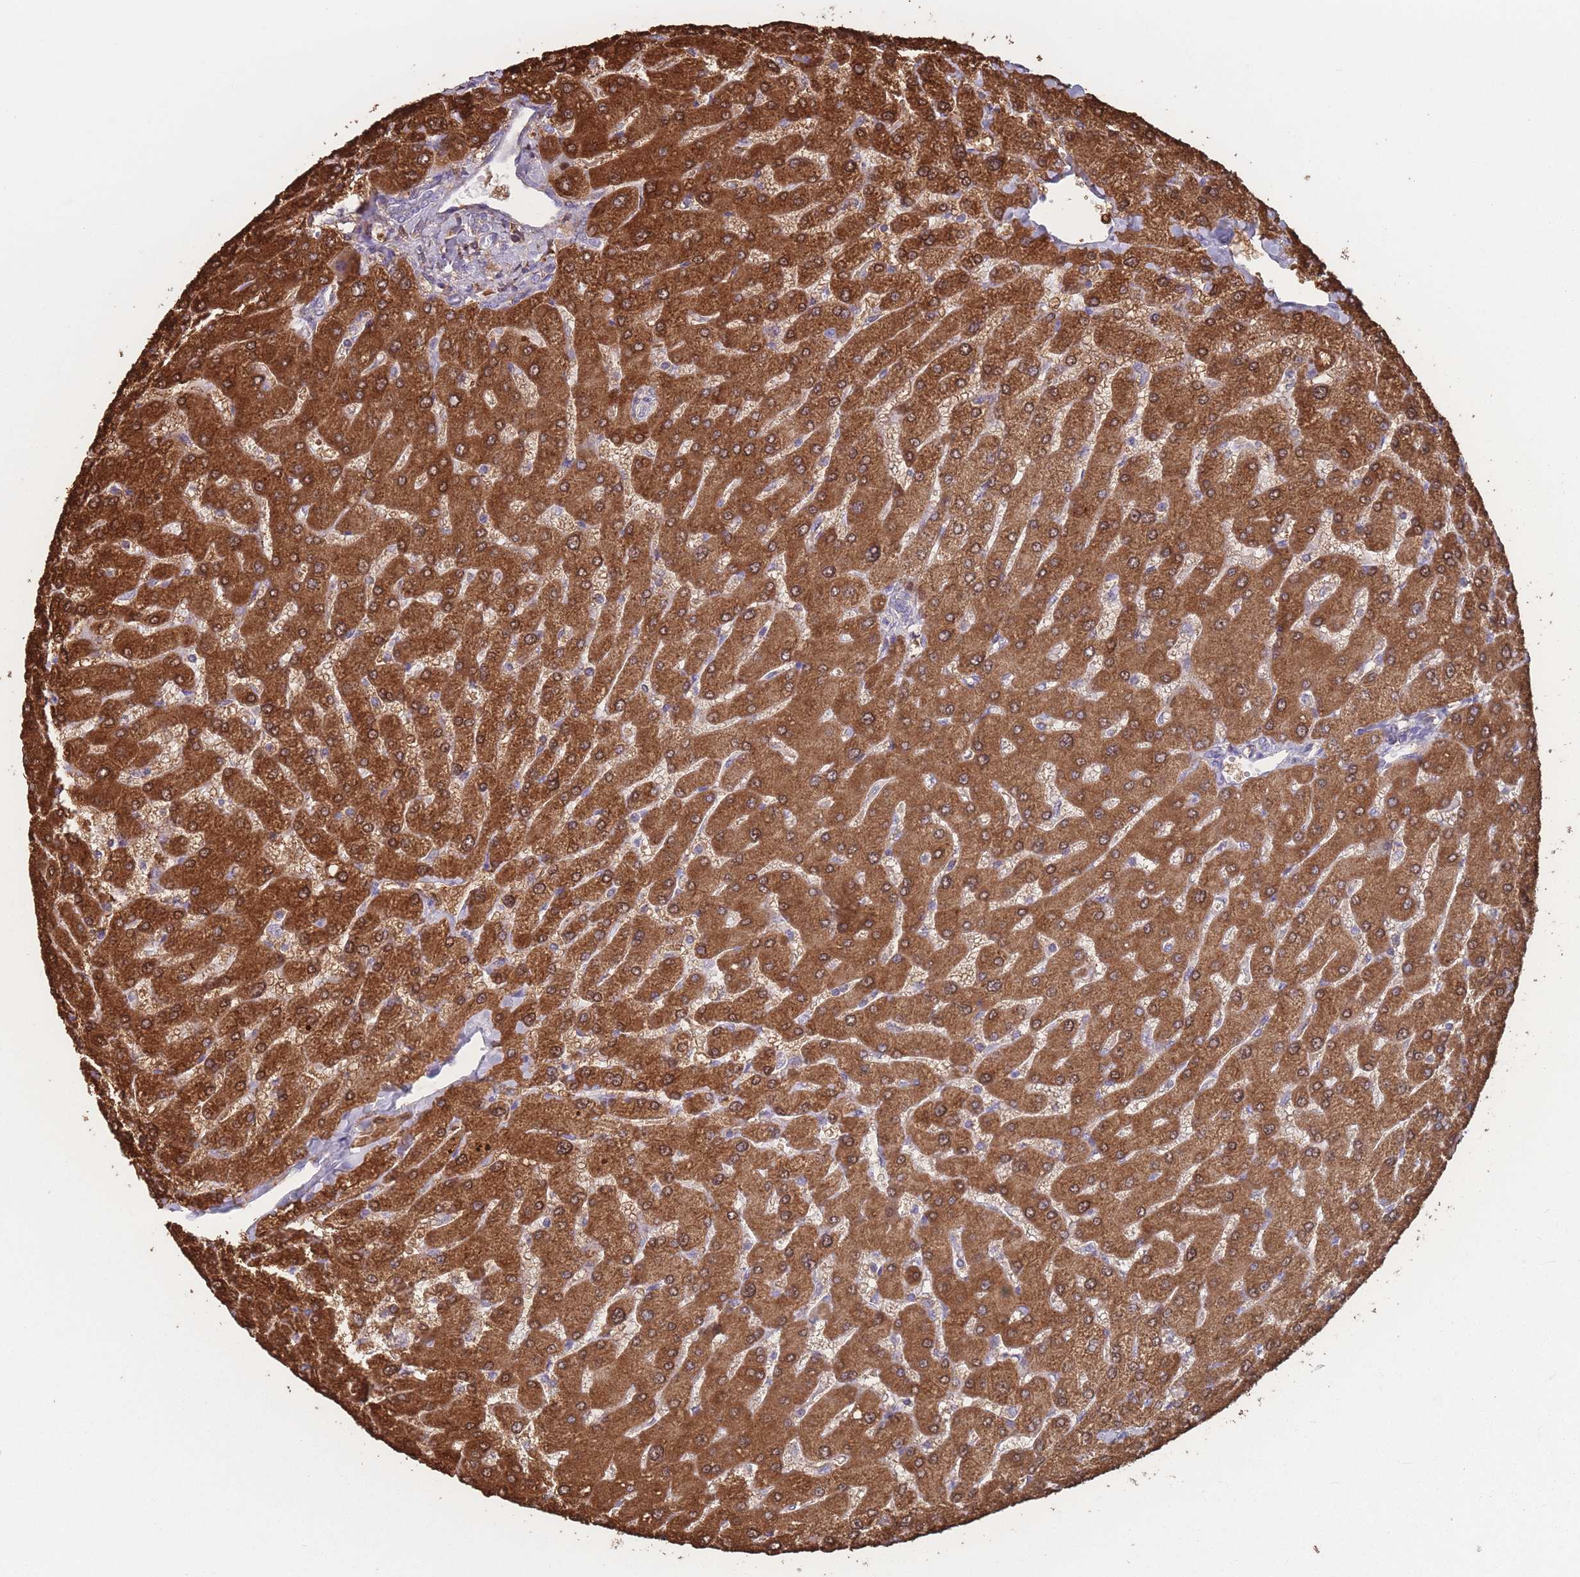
{"staining": {"intensity": "negative", "quantity": "none", "location": "none"}, "tissue": "liver", "cell_type": "Cholangiocytes", "image_type": "normal", "snomed": [{"axis": "morphology", "description": "Normal tissue, NOS"}, {"axis": "topography", "description": "Liver"}], "caption": "The image exhibits no staining of cholangiocytes in normal liver.", "gene": "ADH1A", "patient": {"sex": "male", "age": 55}}